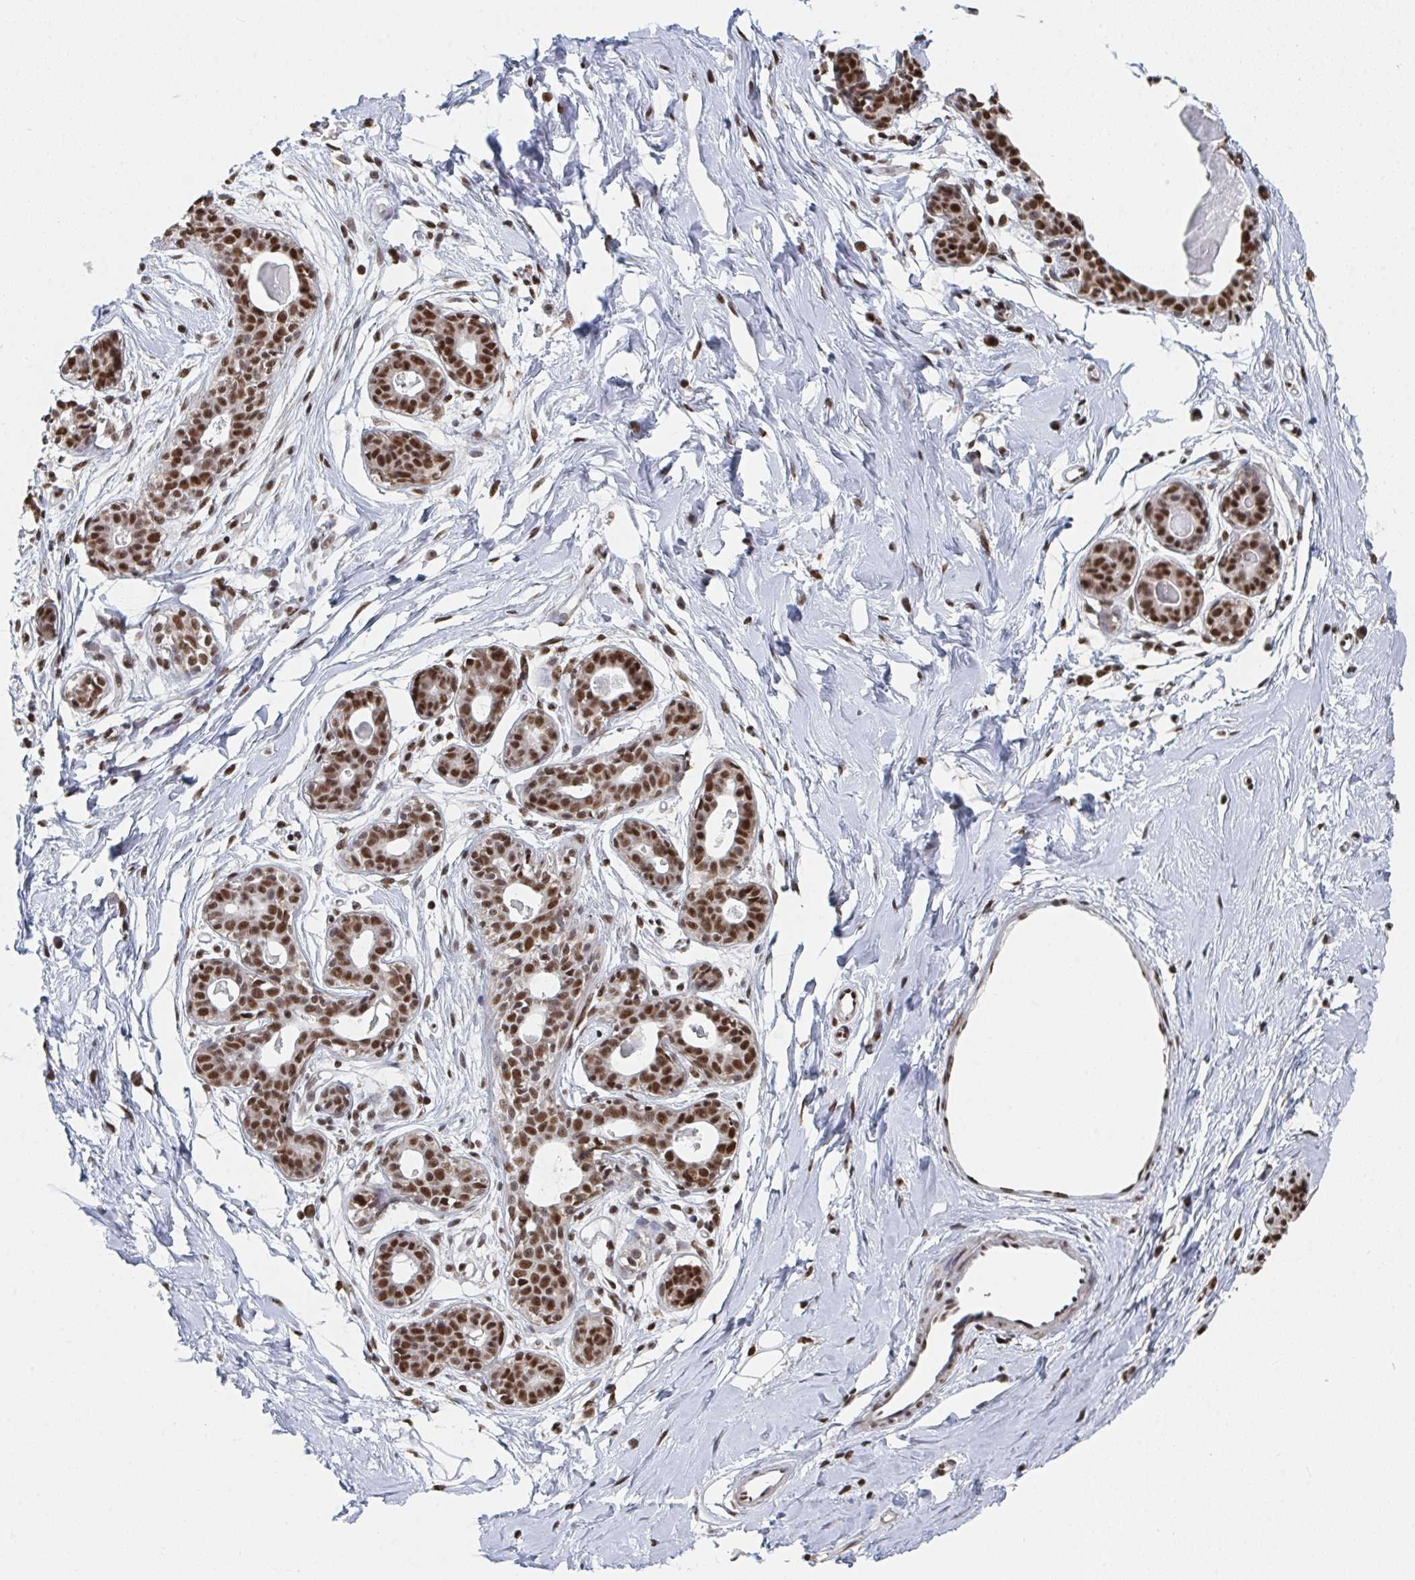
{"staining": {"intensity": "negative", "quantity": "none", "location": "none"}, "tissue": "breast", "cell_type": "Adipocytes", "image_type": "normal", "snomed": [{"axis": "morphology", "description": "Normal tissue, NOS"}, {"axis": "topography", "description": "Breast"}], "caption": "Immunohistochemistry of unremarkable breast displays no positivity in adipocytes. (Stains: DAB (3,3'-diaminobenzidine) immunohistochemistry with hematoxylin counter stain, Microscopy: brightfield microscopy at high magnification).", "gene": "MBNL1", "patient": {"sex": "female", "age": 45}}